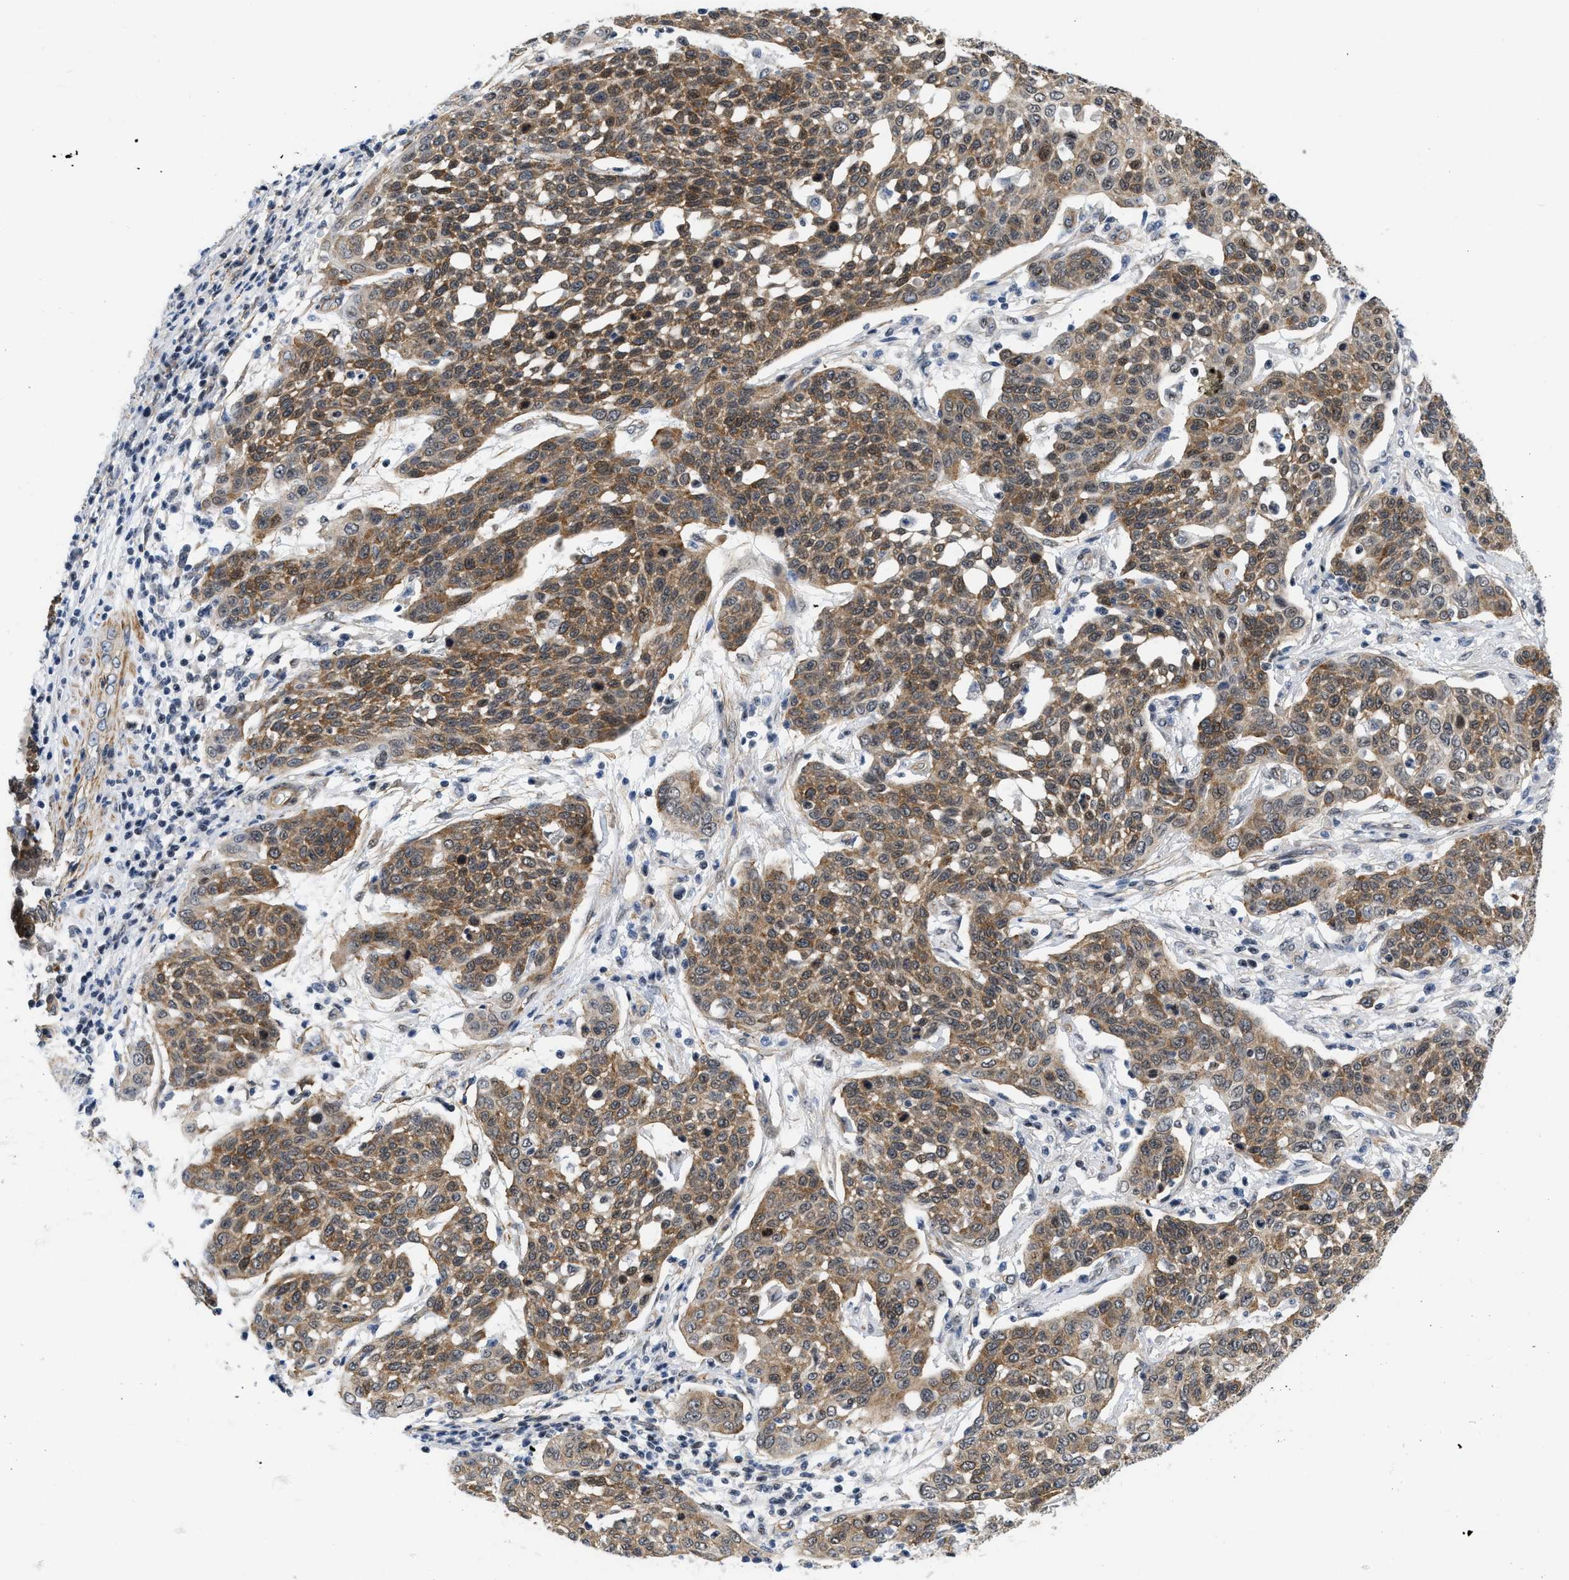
{"staining": {"intensity": "moderate", "quantity": "25%-75%", "location": "nuclear"}, "tissue": "cervical cancer", "cell_type": "Tumor cells", "image_type": "cancer", "snomed": [{"axis": "morphology", "description": "Squamous cell carcinoma, NOS"}, {"axis": "topography", "description": "Cervix"}], "caption": "Immunohistochemical staining of human cervical cancer (squamous cell carcinoma) shows medium levels of moderate nuclear protein positivity in approximately 25%-75% of tumor cells.", "gene": "GPRASP2", "patient": {"sex": "female", "age": 34}}